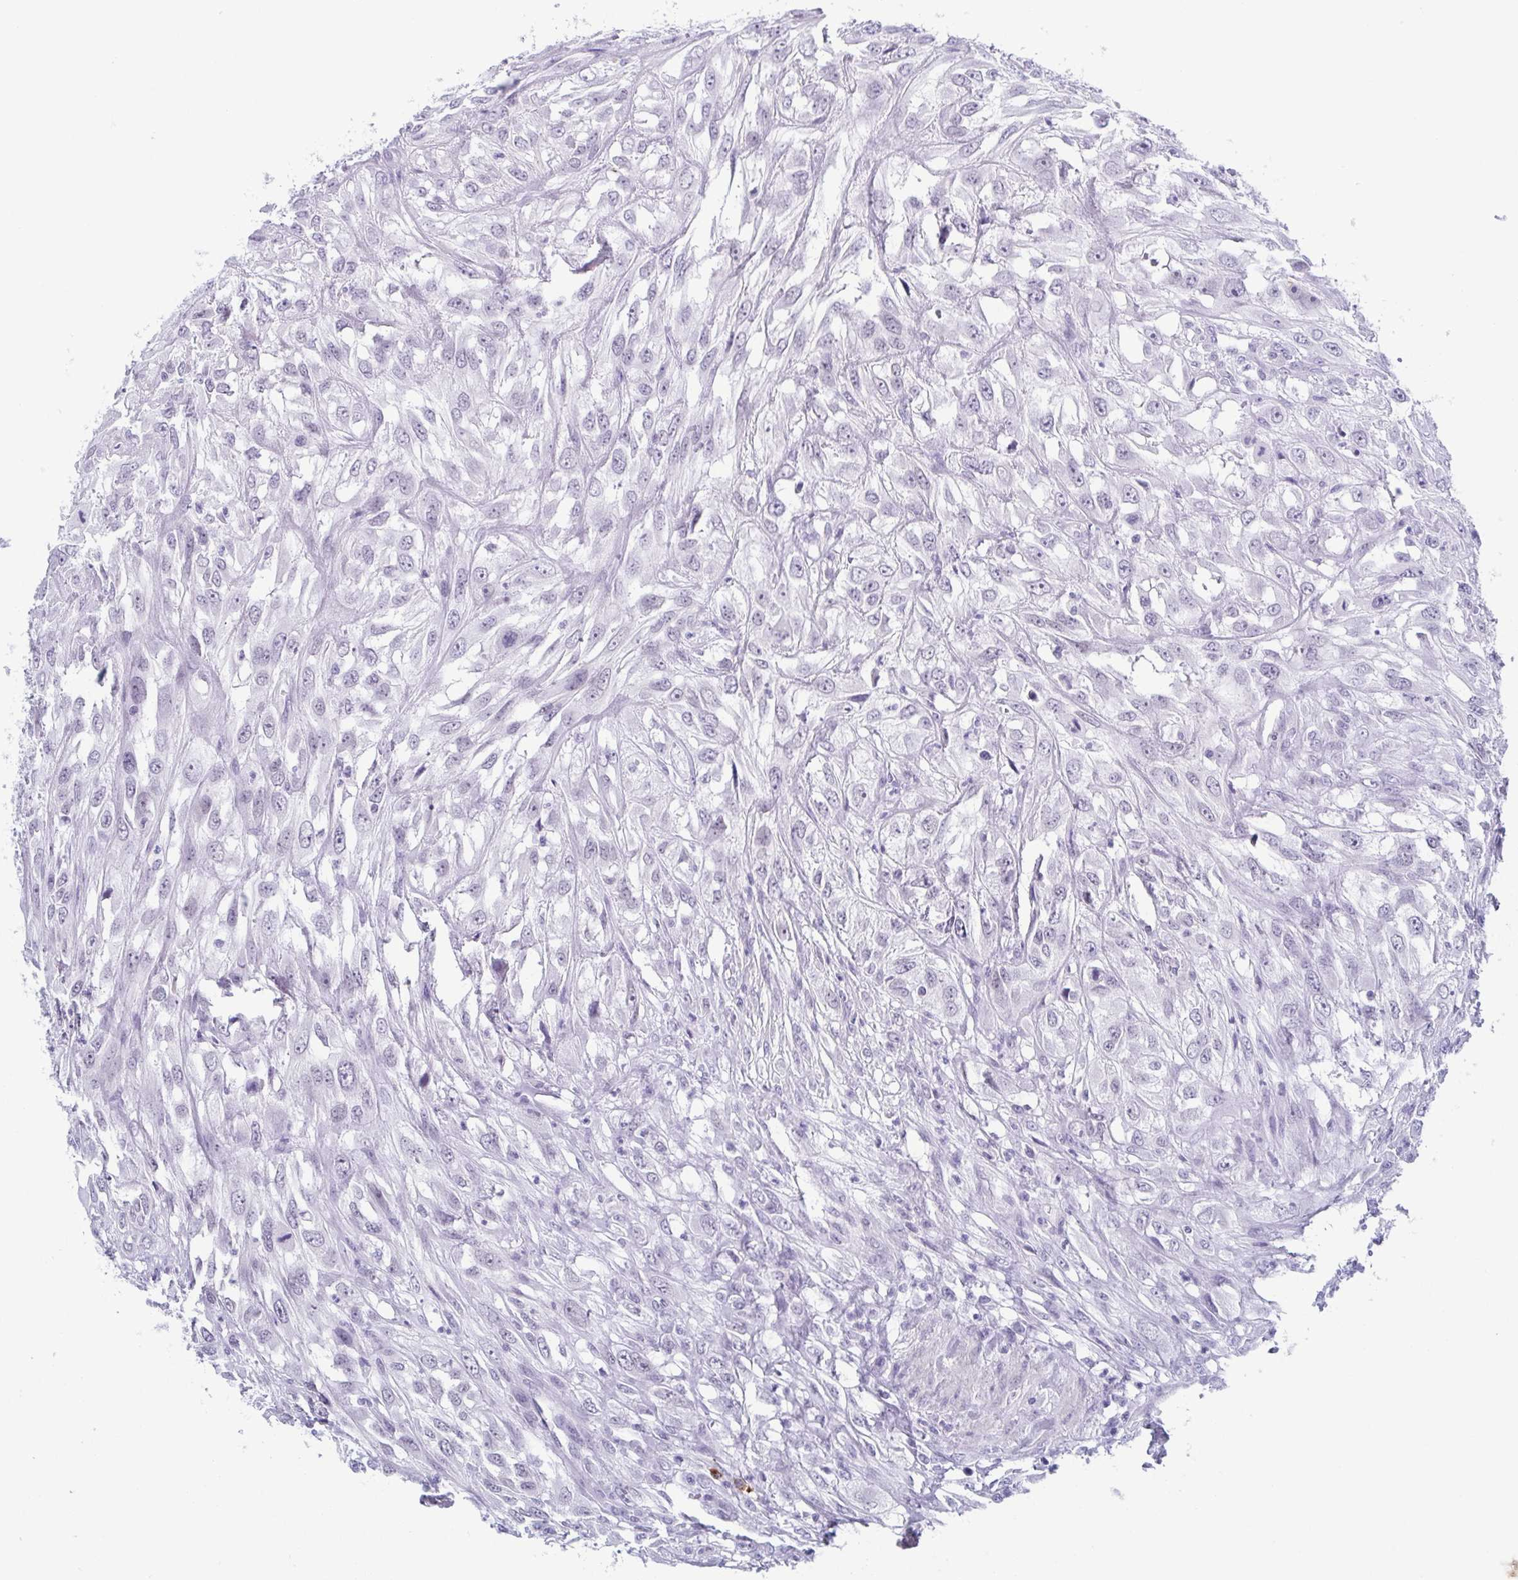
{"staining": {"intensity": "negative", "quantity": "none", "location": "none"}, "tissue": "urothelial cancer", "cell_type": "Tumor cells", "image_type": "cancer", "snomed": [{"axis": "morphology", "description": "Urothelial carcinoma, High grade"}, {"axis": "topography", "description": "Urinary bladder"}], "caption": "This photomicrograph is of urothelial cancer stained with immunohistochemistry (IHC) to label a protein in brown with the nuclei are counter-stained blue. There is no positivity in tumor cells.", "gene": "ZFP64", "patient": {"sex": "male", "age": 67}}